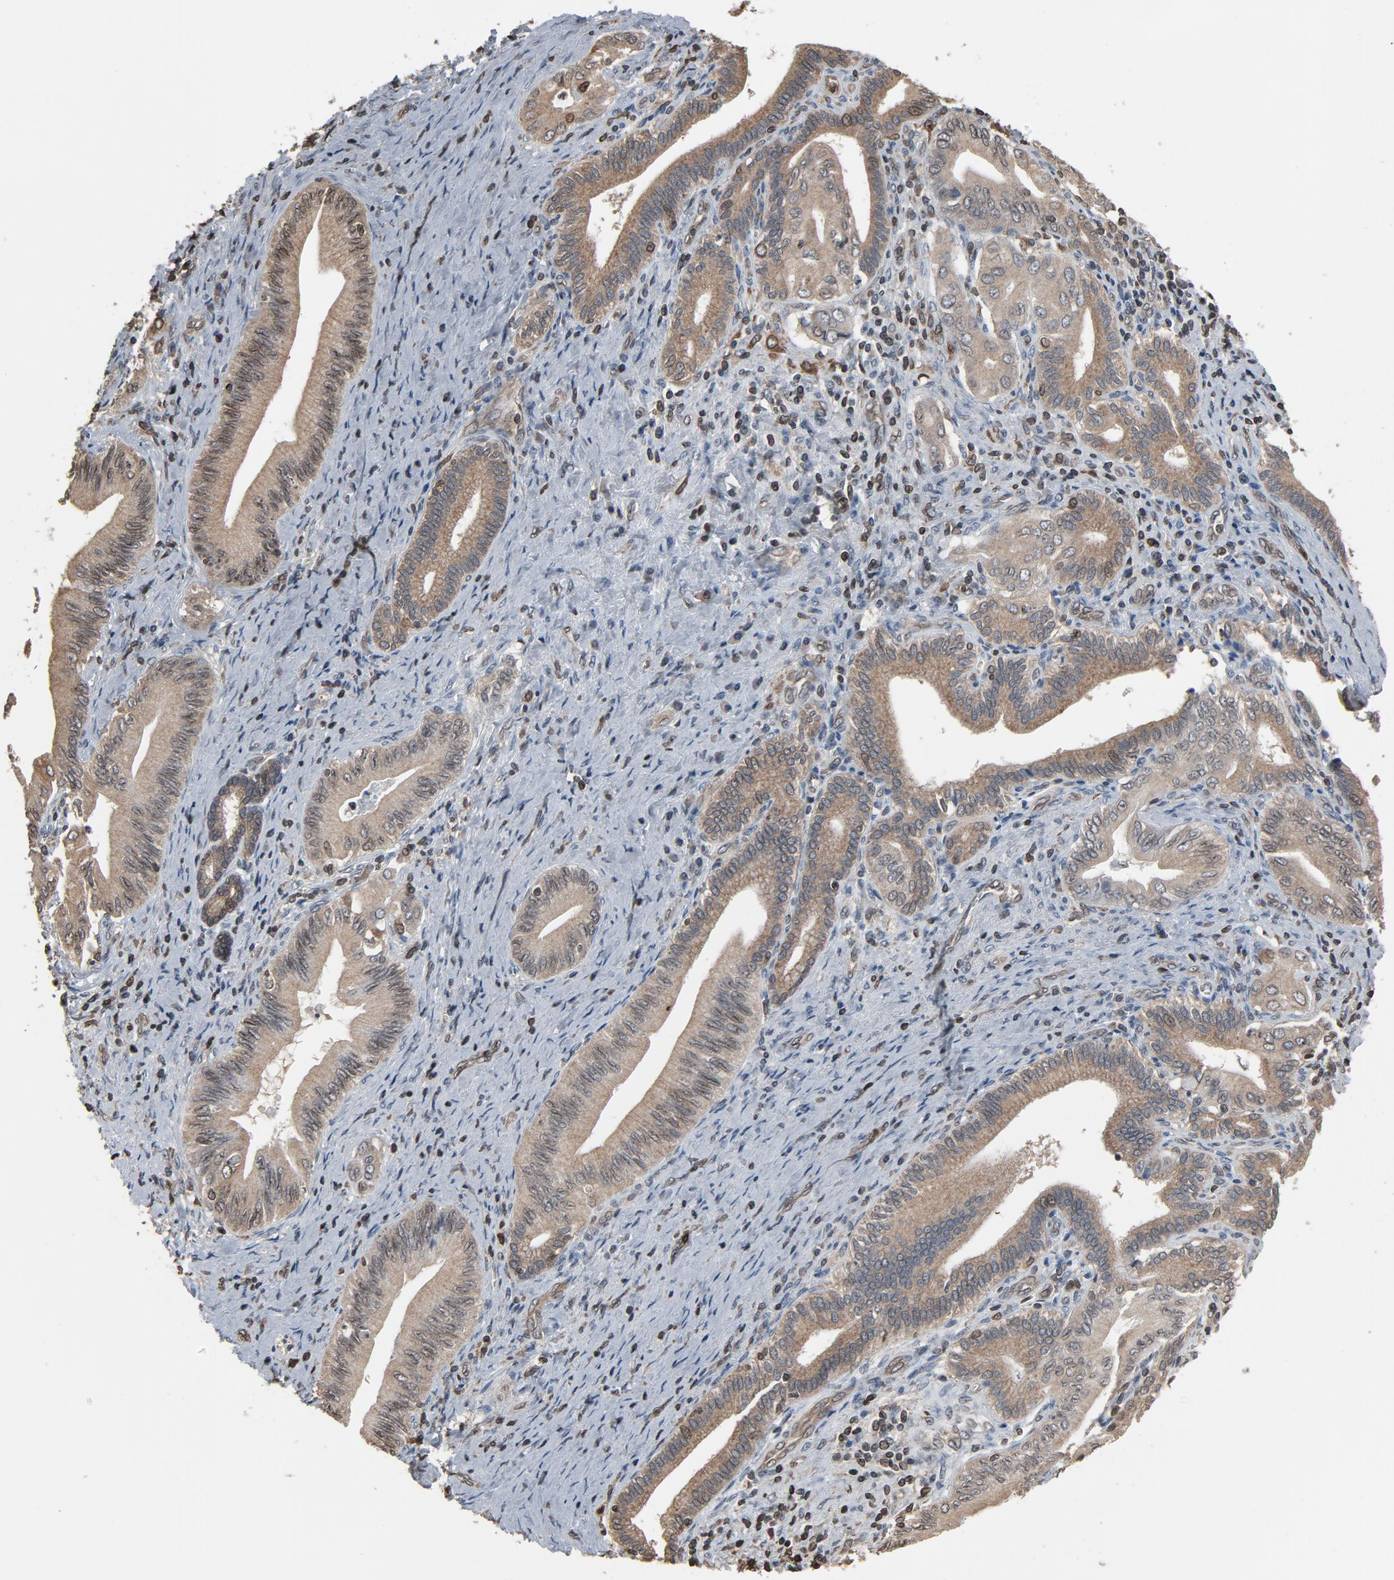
{"staining": {"intensity": "weak", "quantity": "<25%", "location": "cytoplasmic/membranous,nuclear"}, "tissue": "liver cancer", "cell_type": "Tumor cells", "image_type": "cancer", "snomed": [{"axis": "morphology", "description": "Cholangiocarcinoma"}, {"axis": "topography", "description": "Liver"}], "caption": "Immunohistochemical staining of liver cholangiocarcinoma reveals no significant positivity in tumor cells.", "gene": "UBE2D1", "patient": {"sex": "male", "age": 58}}